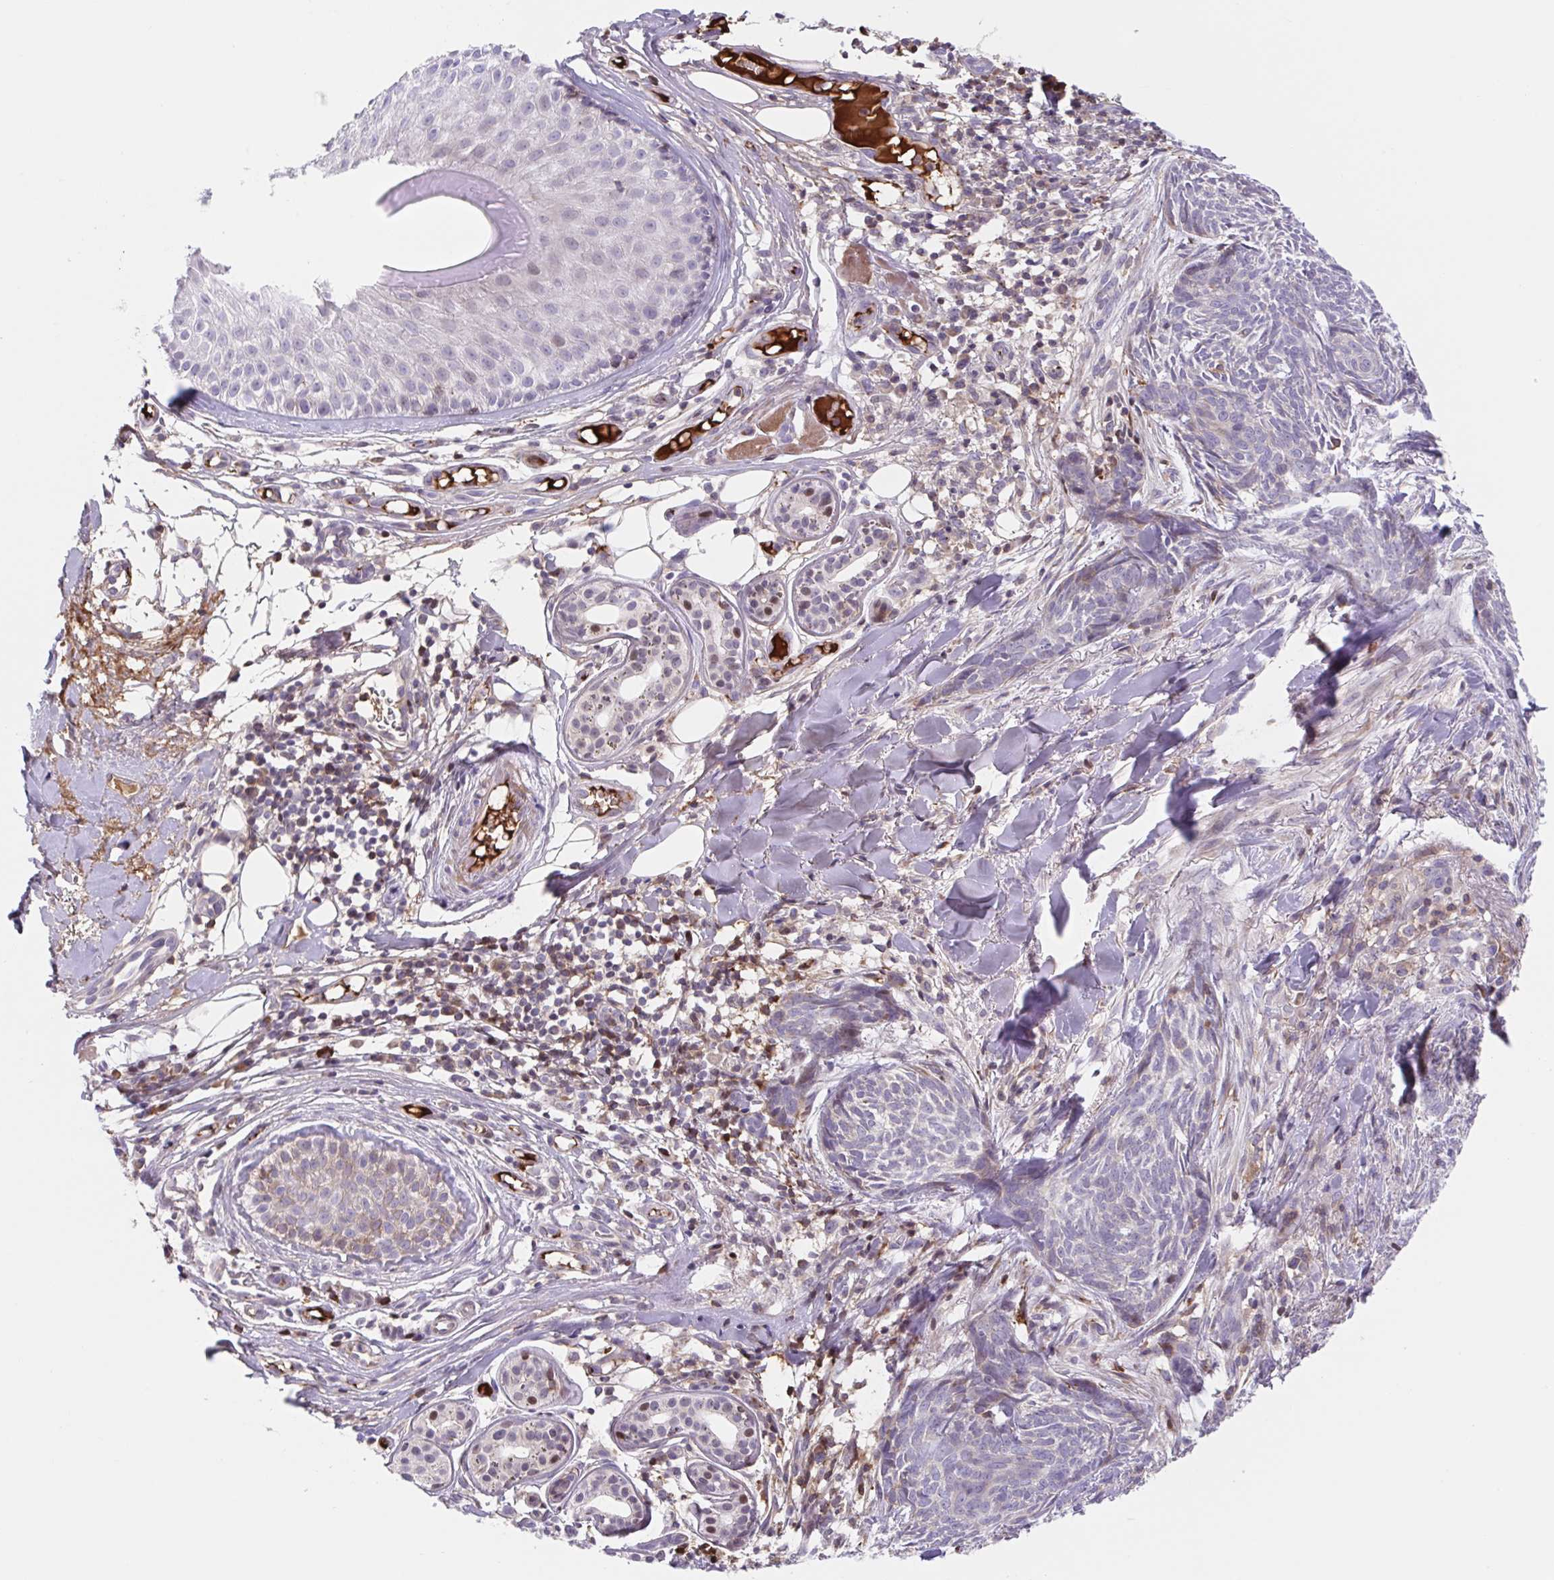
{"staining": {"intensity": "negative", "quantity": "none", "location": "none"}, "tissue": "skin cancer", "cell_type": "Tumor cells", "image_type": "cancer", "snomed": [{"axis": "morphology", "description": "Basal cell carcinoma"}, {"axis": "topography", "description": "Skin"}], "caption": "Immunohistochemistry (IHC) histopathology image of basal cell carcinoma (skin) stained for a protein (brown), which displays no expression in tumor cells.", "gene": "TPRG1", "patient": {"sex": "female", "age": 93}}